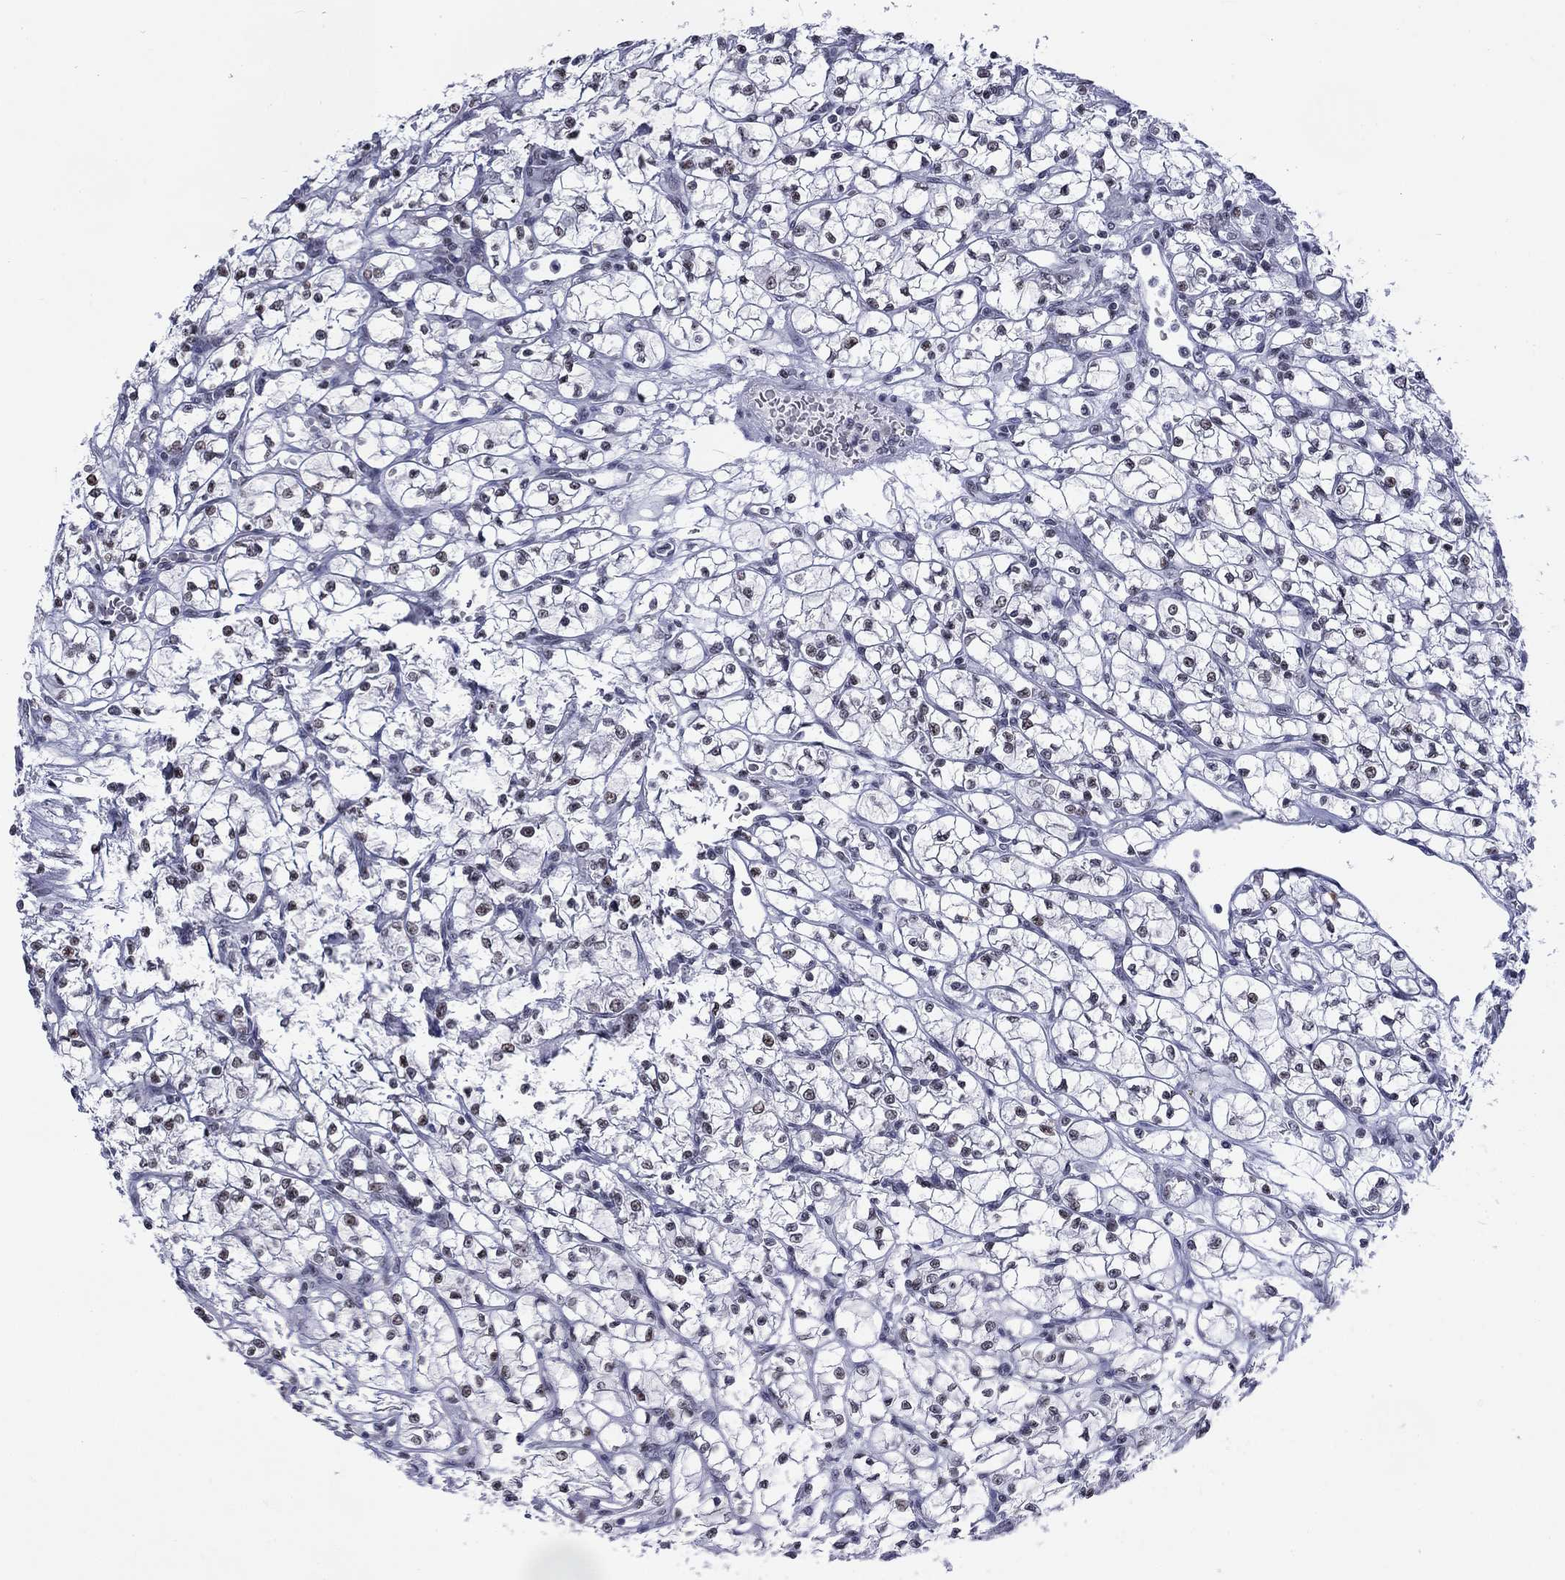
{"staining": {"intensity": "negative", "quantity": "none", "location": "none"}, "tissue": "renal cancer", "cell_type": "Tumor cells", "image_type": "cancer", "snomed": [{"axis": "morphology", "description": "Adenocarcinoma, NOS"}, {"axis": "topography", "description": "Kidney"}], "caption": "Renal adenocarcinoma was stained to show a protein in brown. There is no significant expression in tumor cells. (DAB IHC with hematoxylin counter stain).", "gene": "CSRNP3", "patient": {"sex": "female", "age": 64}}